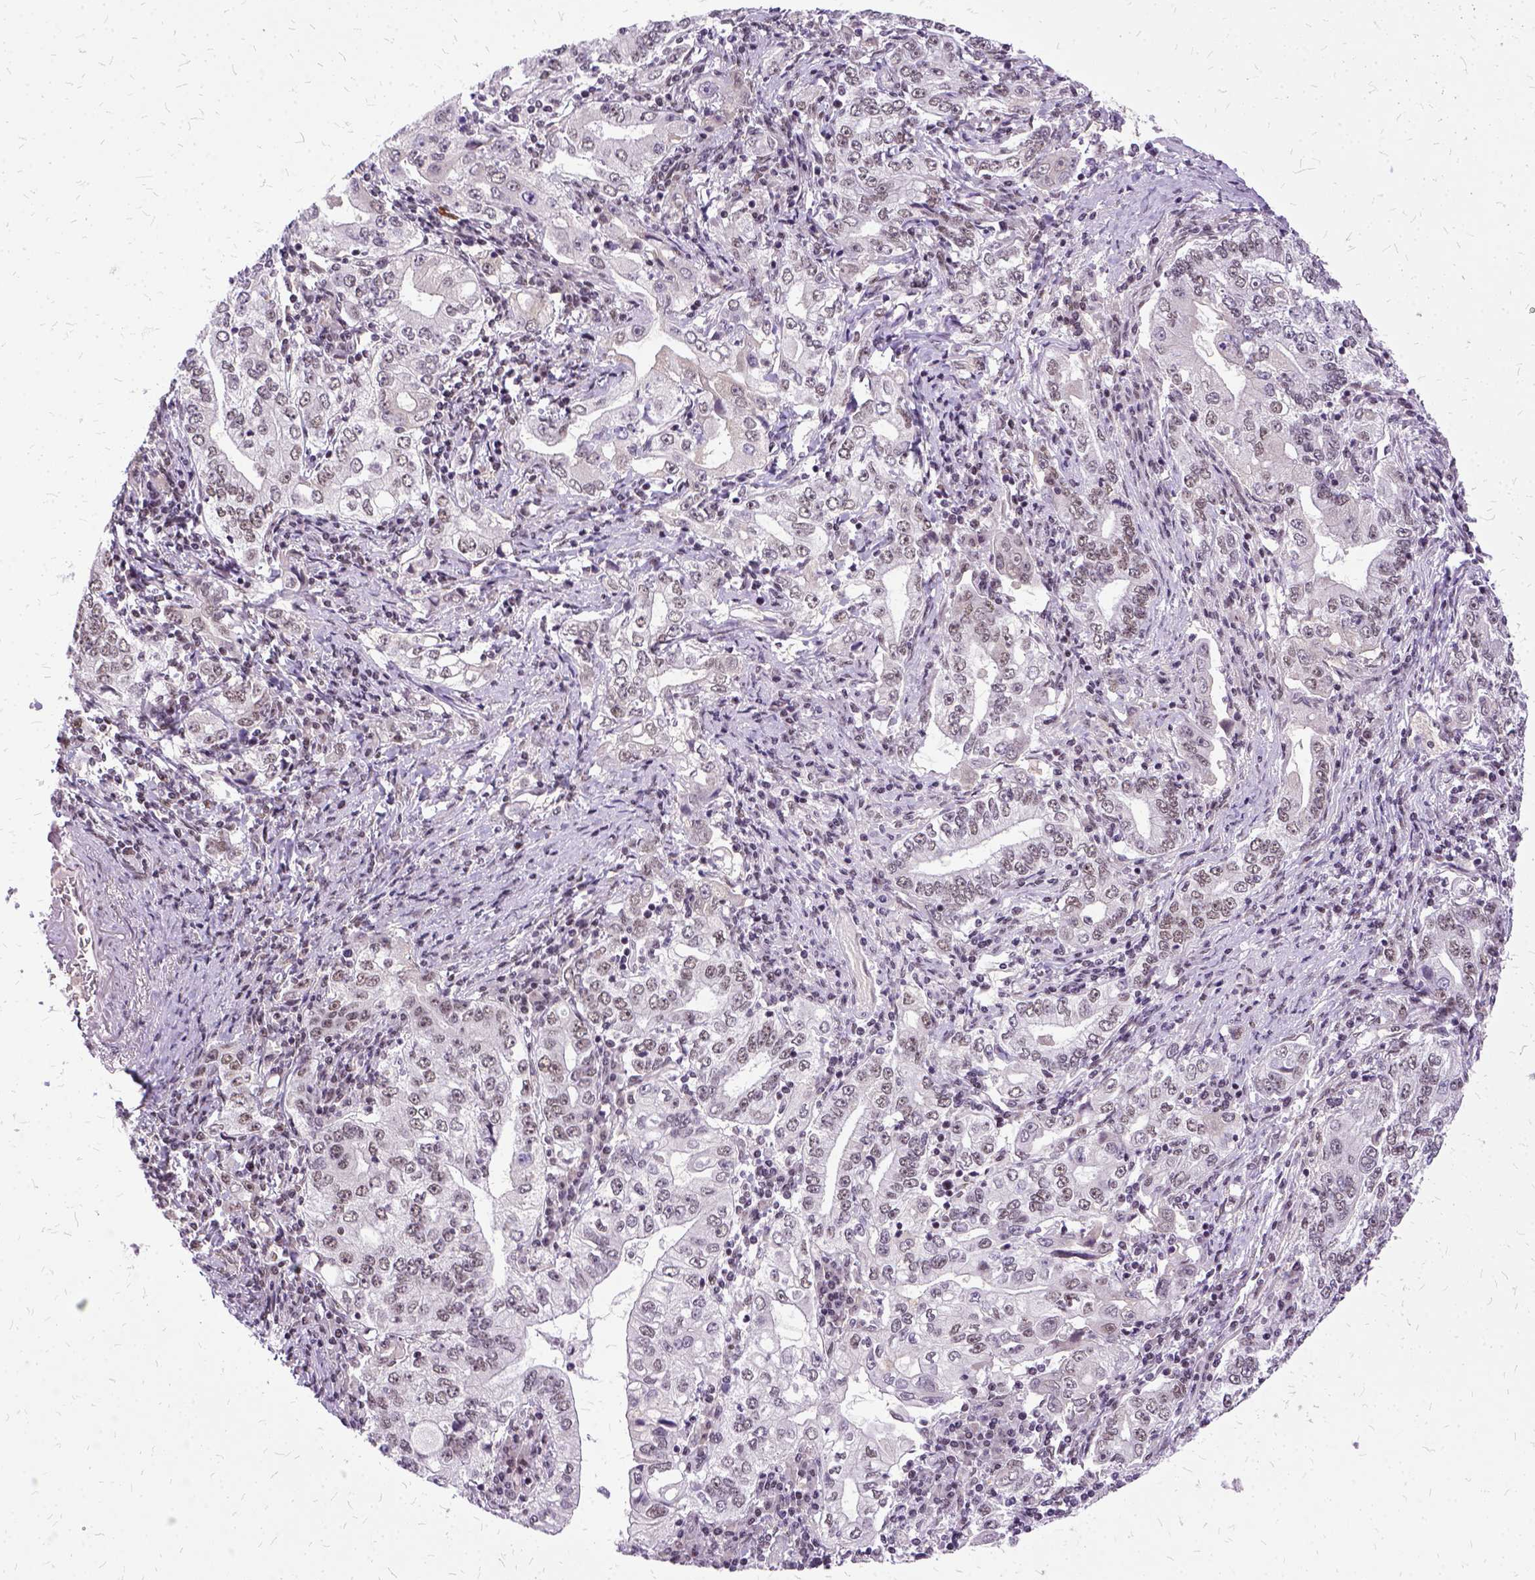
{"staining": {"intensity": "moderate", "quantity": "<25%", "location": "nuclear"}, "tissue": "stomach cancer", "cell_type": "Tumor cells", "image_type": "cancer", "snomed": [{"axis": "morphology", "description": "Adenocarcinoma, NOS"}, {"axis": "topography", "description": "Stomach, lower"}], "caption": "A low amount of moderate nuclear positivity is present in approximately <25% of tumor cells in adenocarcinoma (stomach) tissue.", "gene": "SETD1A", "patient": {"sex": "female", "age": 72}}